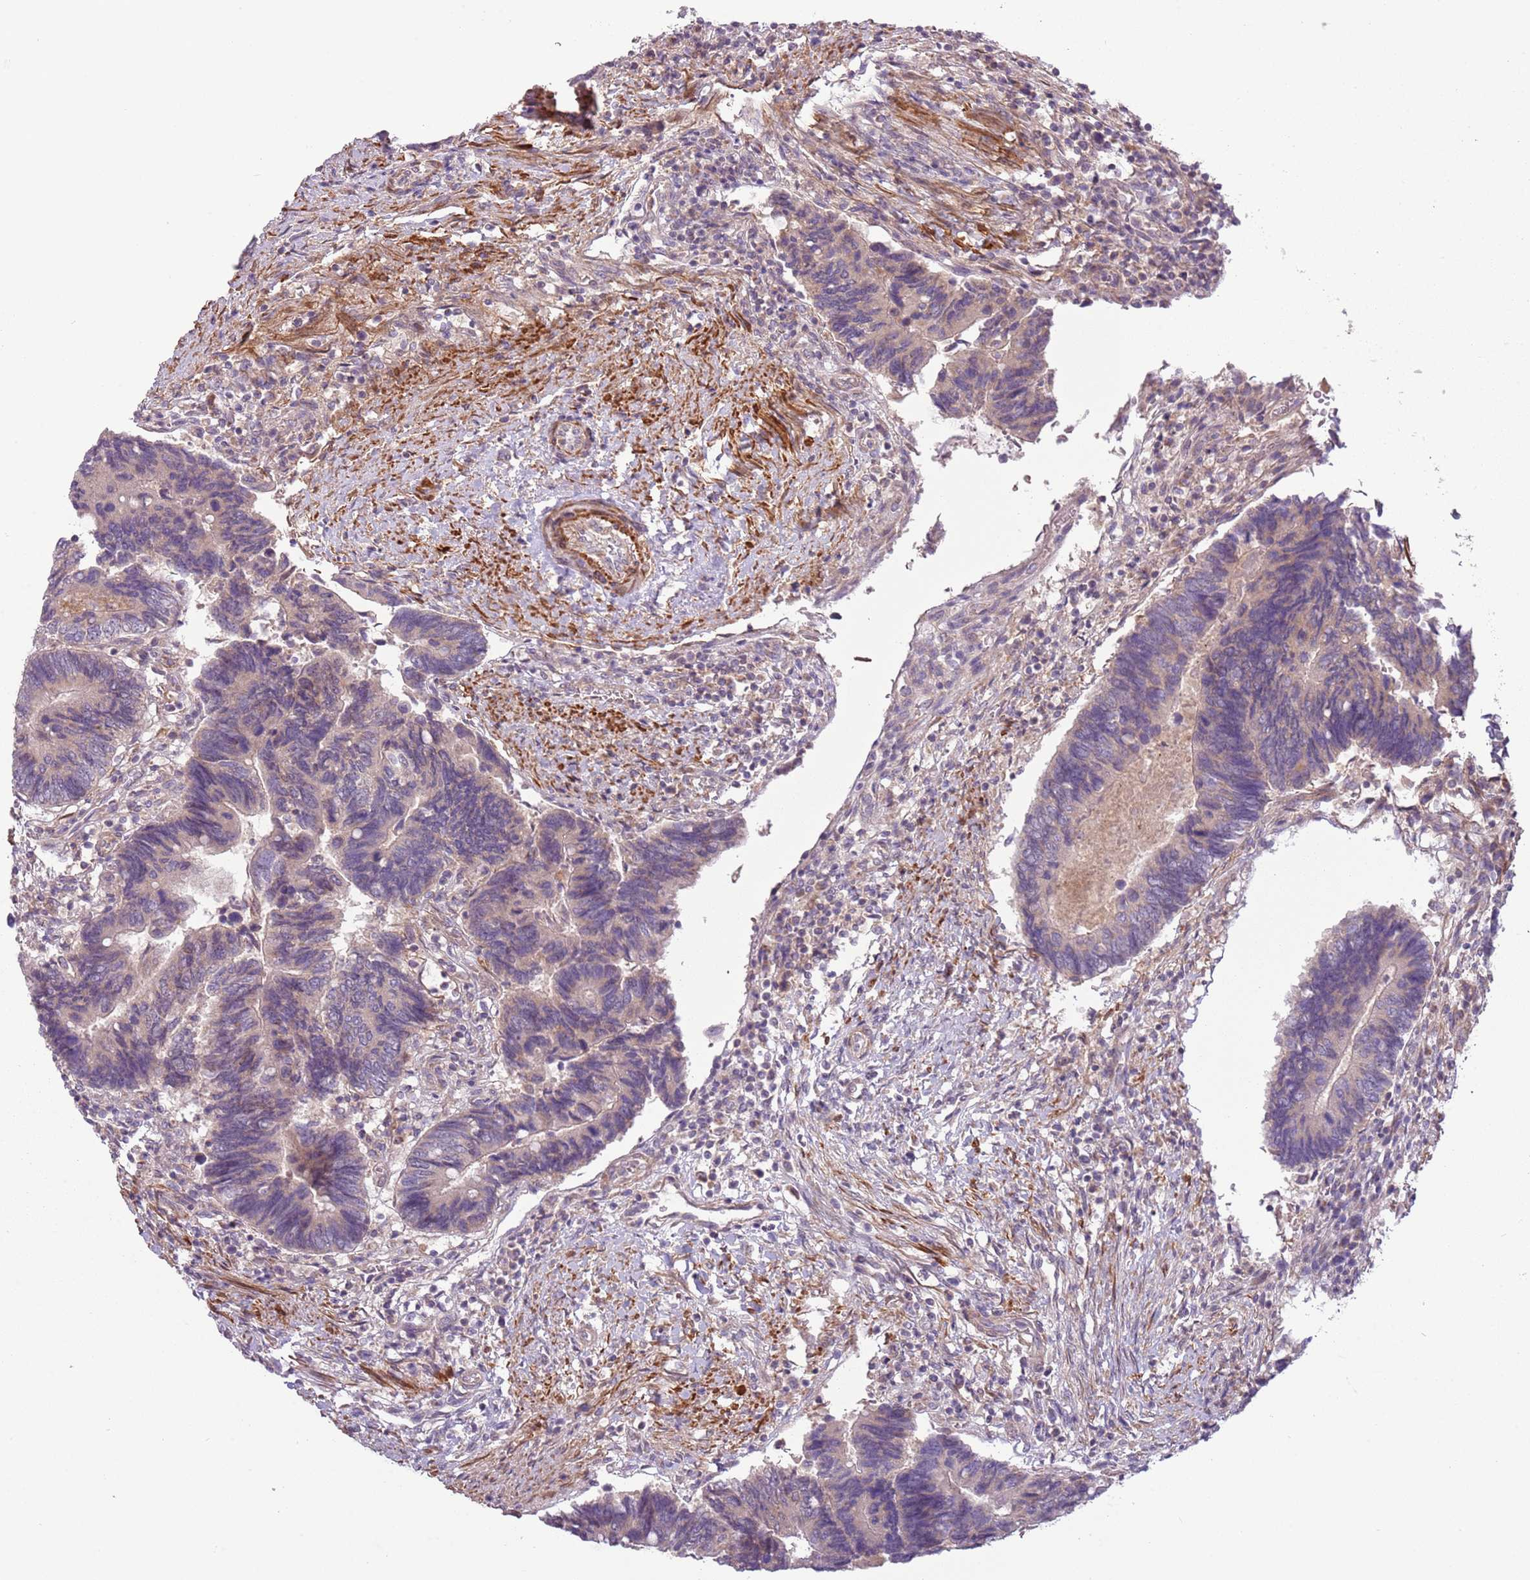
{"staining": {"intensity": "weak", "quantity": "<25%", "location": "cytoplasmic/membranous"}, "tissue": "colorectal cancer", "cell_type": "Tumor cells", "image_type": "cancer", "snomed": [{"axis": "morphology", "description": "Adenocarcinoma, NOS"}, {"axis": "topography", "description": "Colon"}], "caption": "An IHC micrograph of colorectal cancer is shown. There is no staining in tumor cells of colorectal cancer. (Brightfield microscopy of DAB (3,3'-diaminobenzidine) immunohistochemistry at high magnification).", "gene": "DTD2", "patient": {"sex": "male", "age": 87}}